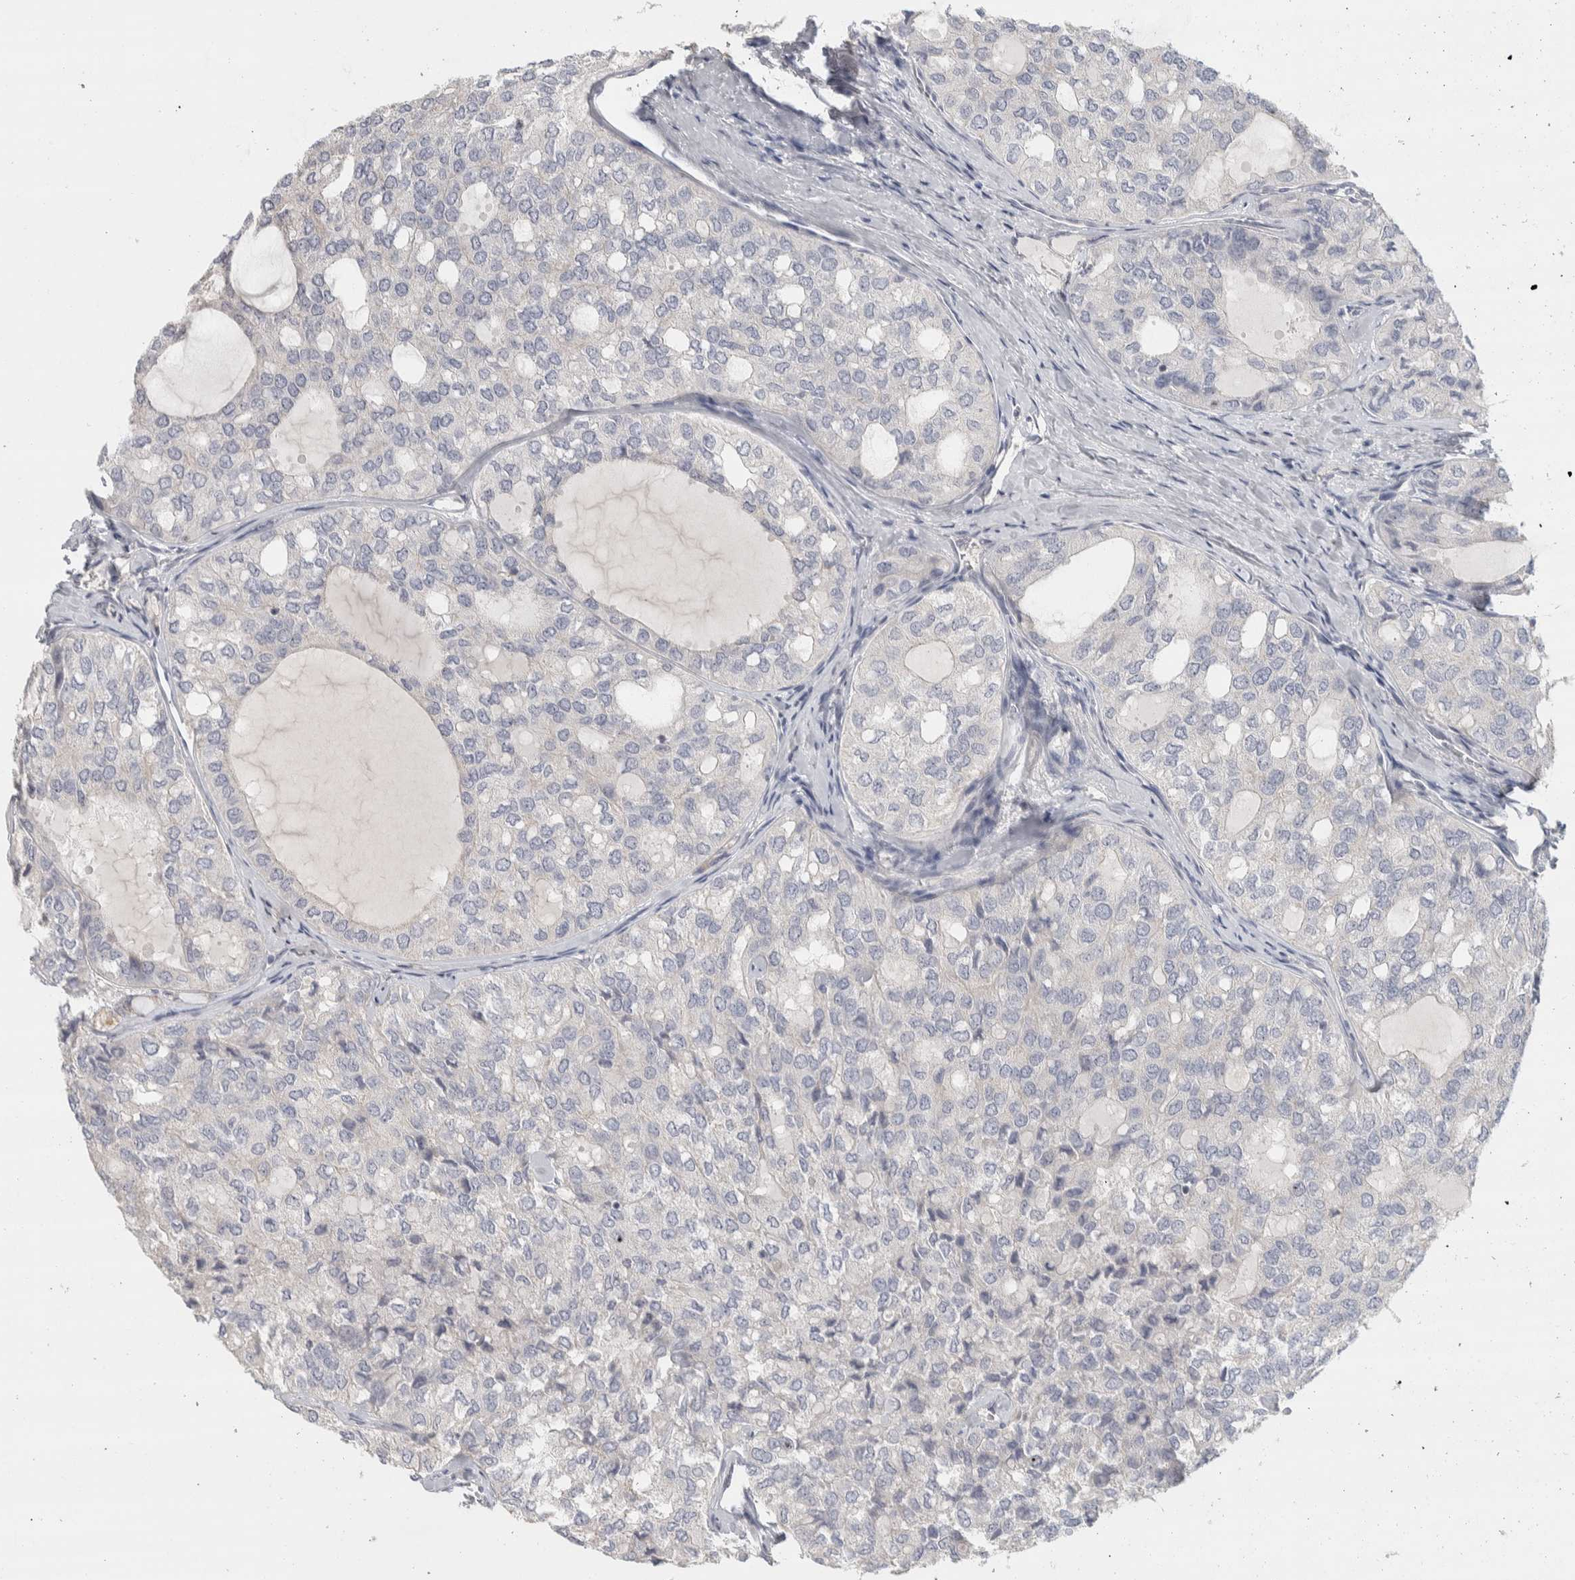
{"staining": {"intensity": "negative", "quantity": "none", "location": "none"}, "tissue": "thyroid cancer", "cell_type": "Tumor cells", "image_type": "cancer", "snomed": [{"axis": "morphology", "description": "Follicular adenoma carcinoma, NOS"}, {"axis": "topography", "description": "Thyroid gland"}], "caption": "There is no significant expression in tumor cells of thyroid cancer. The staining was performed using DAB (3,3'-diaminobenzidine) to visualize the protein expression in brown, while the nuclei were stained in blue with hematoxylin (Magnification: 20x).", "gene": "DCXR", "patient": {"sex": "male", "age": 75}}